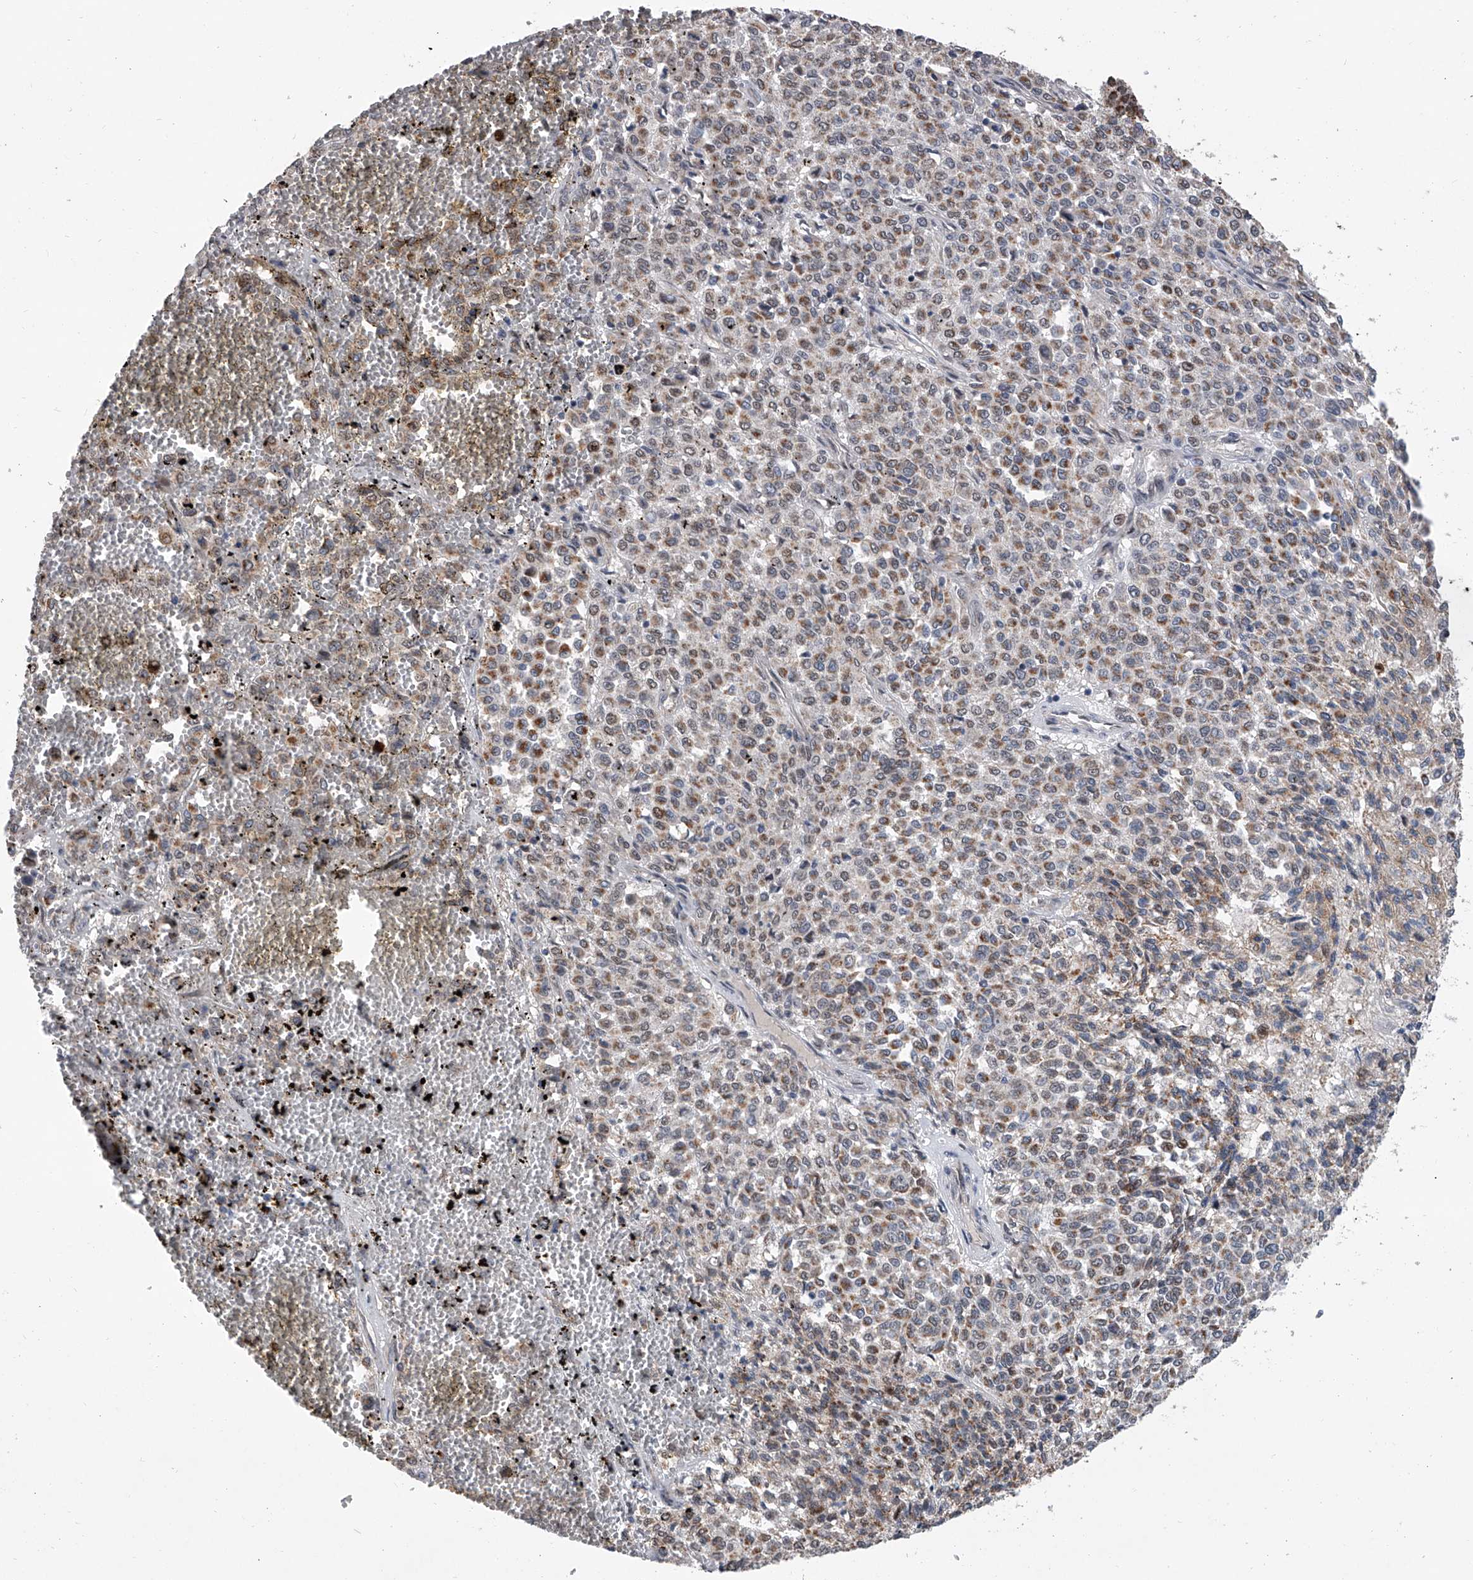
{"staining": {"intensity": "moderate", "quantity": "25%-75%", "location": "cytoplasmic/membranous,nuclear"}, "tissue": "melanoma", "cell_type": "Tumor cells", "image_type": "cancer", "snomed": [{"axis": "morphology", "description": "Malignant melanoma, Metastatic site"}, {"axis": "topography", "description": "Pancreas"}], "caption": "Immunohistochemical staining of human malignant melanoma (metastatic site) displays medium levels of moderate cytoplasmic/membranous and nuclear protein staining in approximately 25%-75% of tumor cells.", "gene": "ZNF426", "patient": {"sex": "female", "age": 30}}